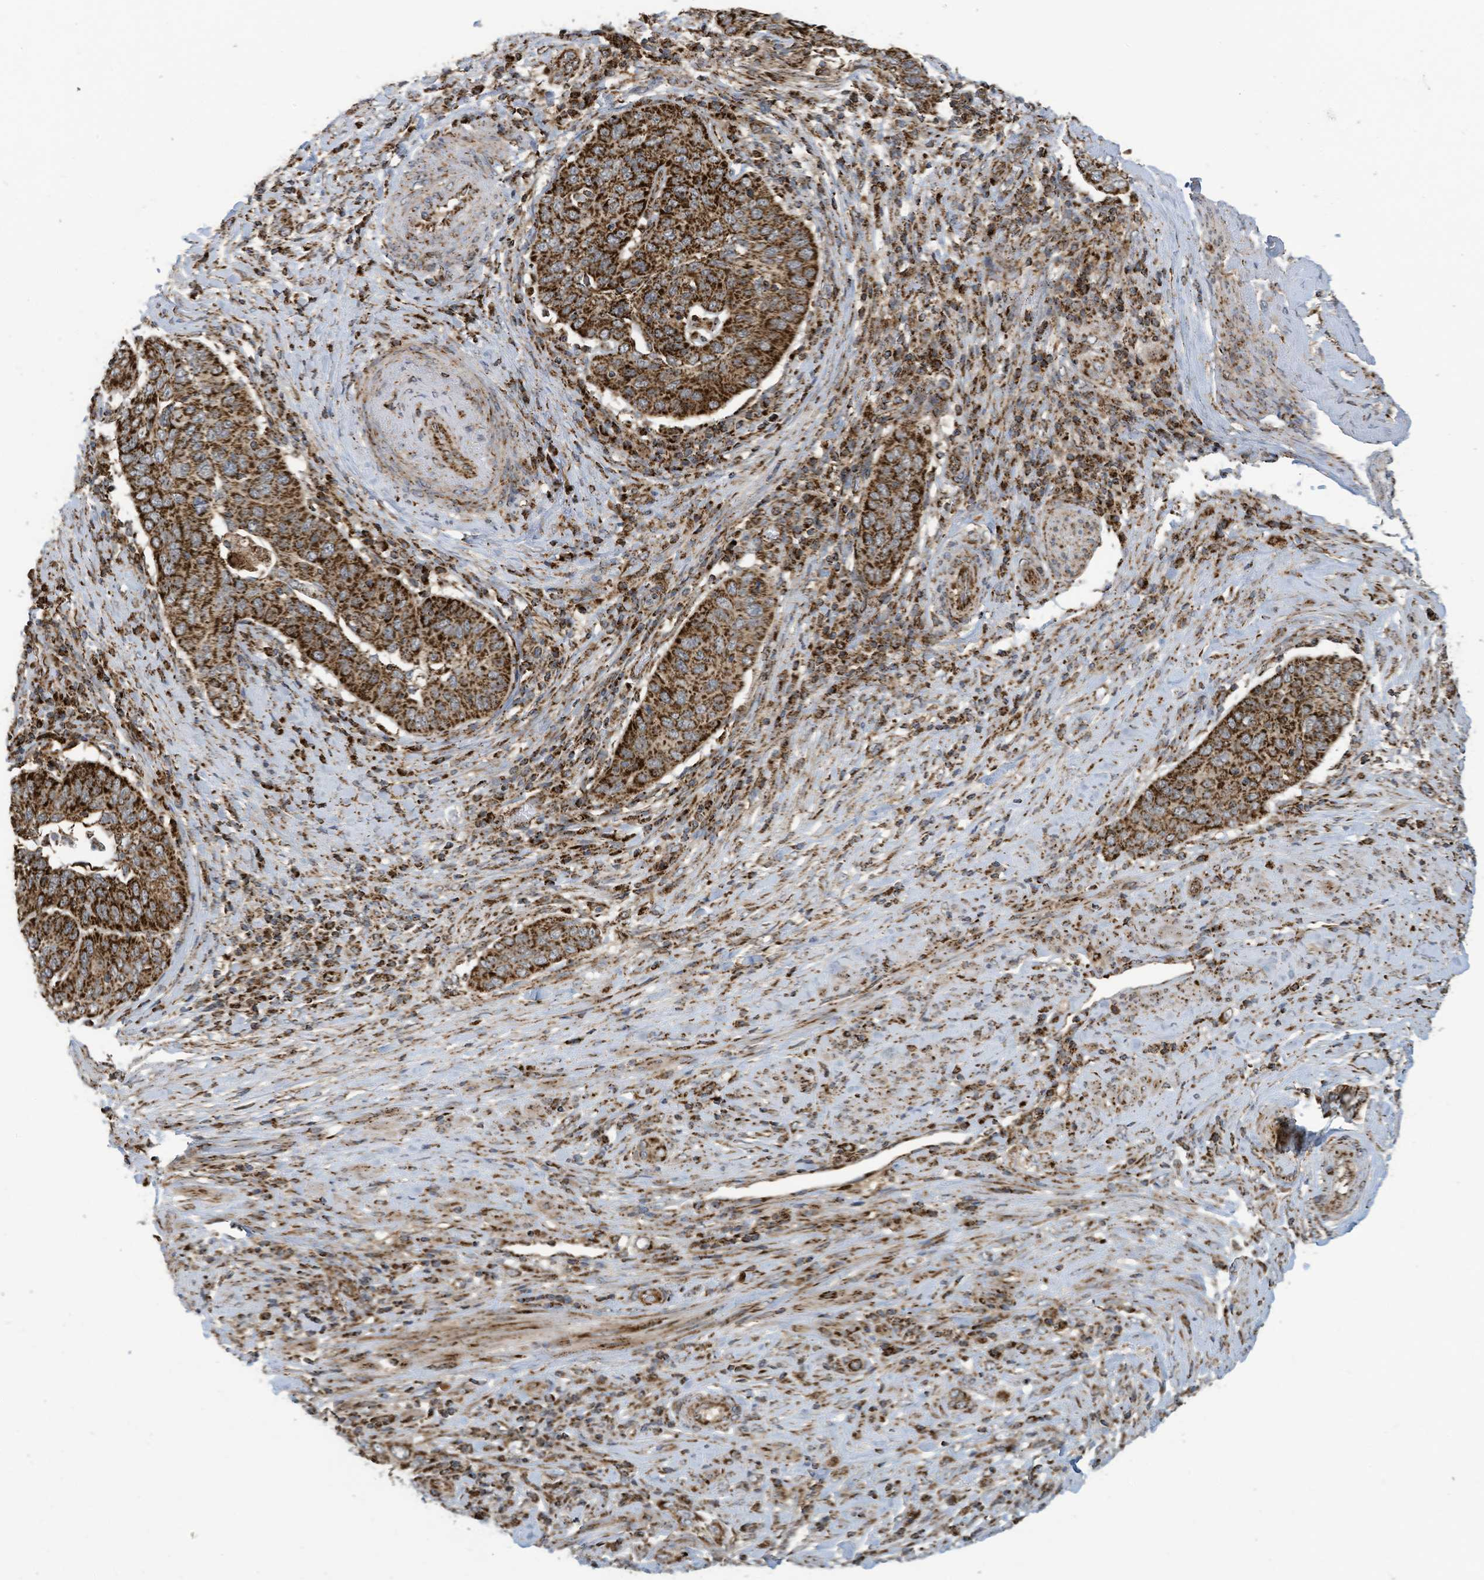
{"staining": {"intensity": "strong", "quantity": ">75%", "location": "cytoplasmic/membranous"}, "tissue": "cervical cancer", "cell_type": "Tumor cells", "image_type": "cancer", "snomed": [{"axis": "morphology", "description": "Squamous cell carcinoma, NOS"}, {"axis": "topography", "description": "Cervix"}], "caption": "Human cervical cancer (squamous cell carcinoma) stained with a brown dye shows strong cytoplasmic/membranous positive expression in approximately >75% of tumor cells.", "gene": "COX10", "patient": {"sex": "female", "age": 60}}